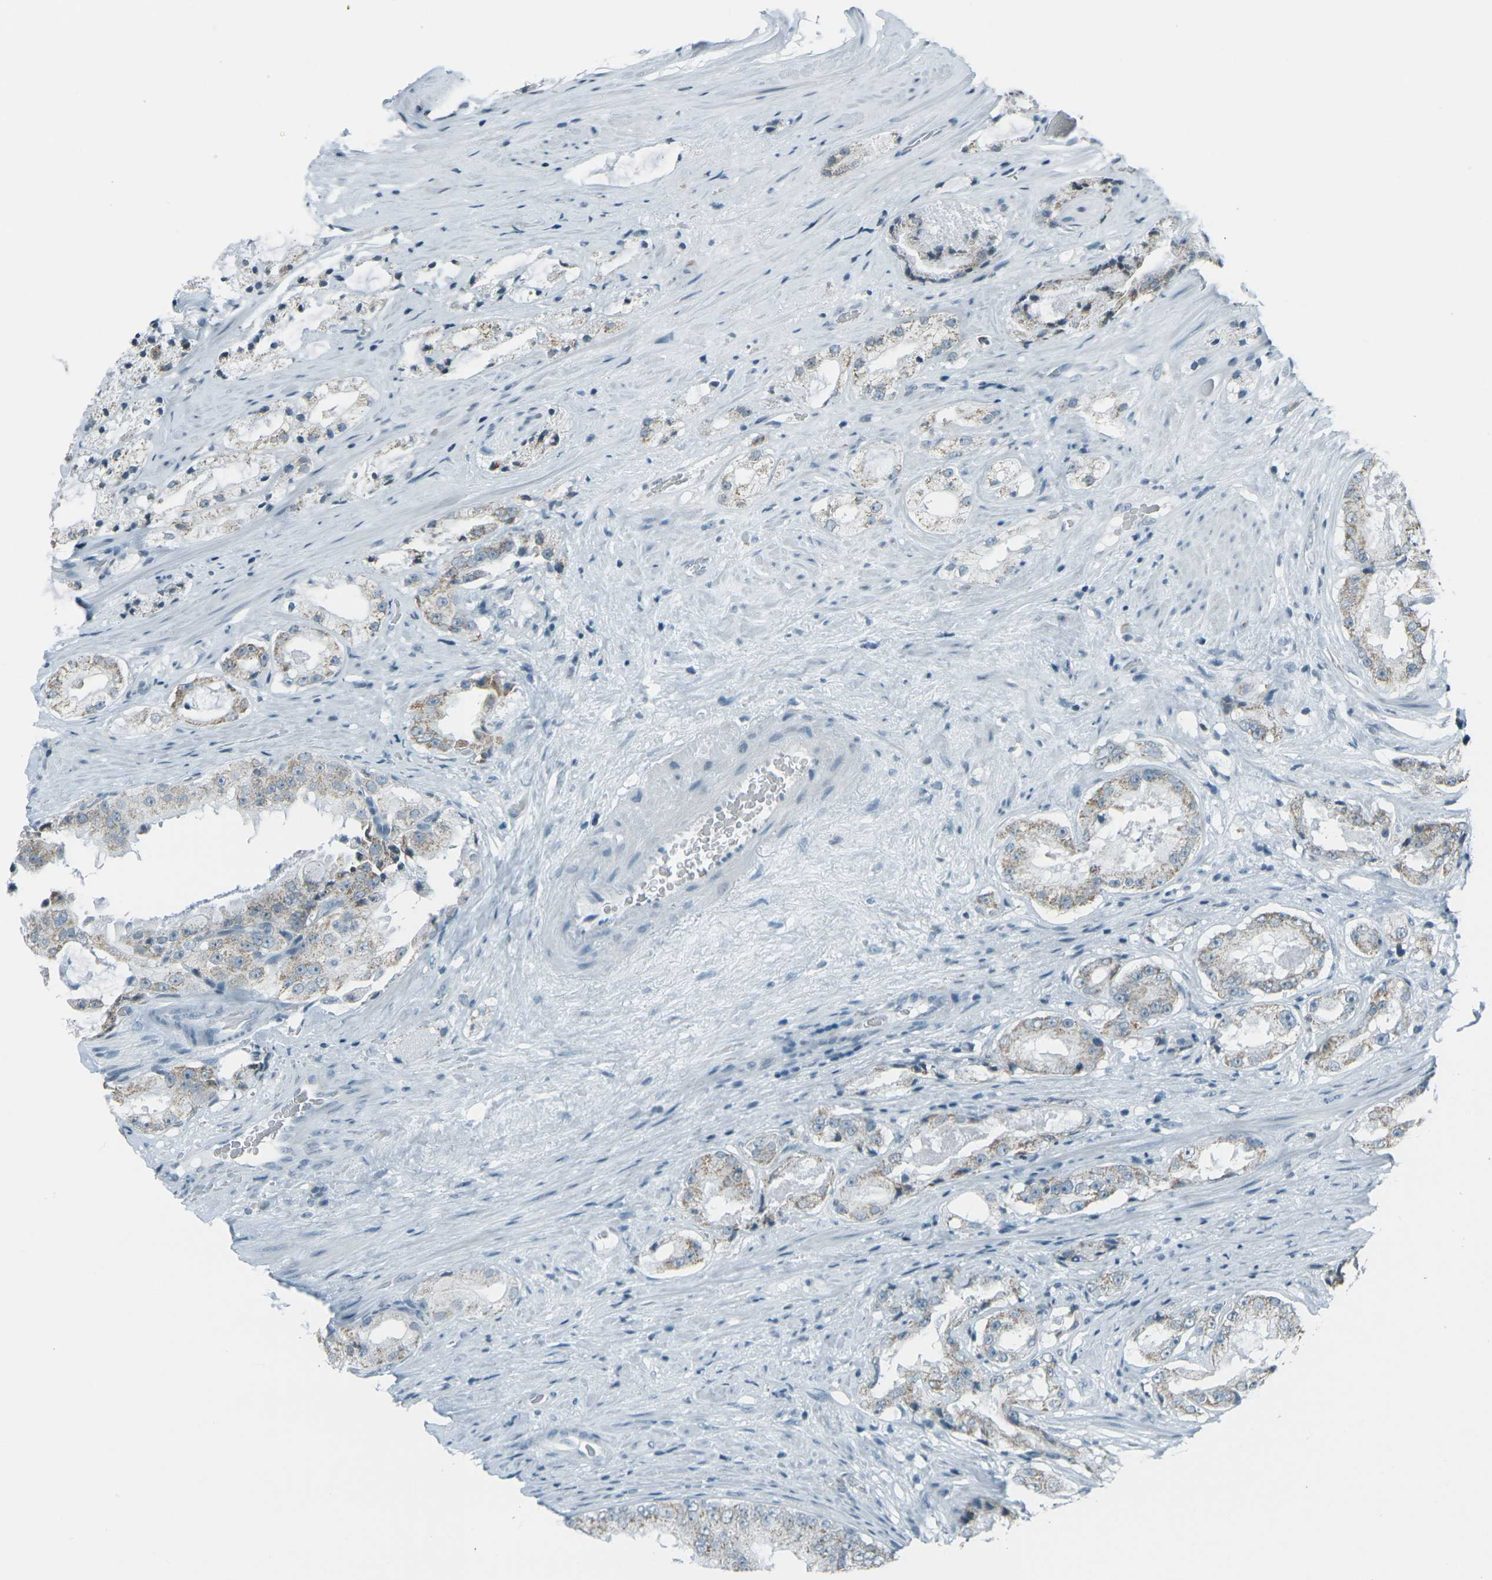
{"staining": {"intensity": "weak", "quantity": ">75%", "location": "cytoplasmic/membranous"}, "tissue": "prostate cancer", "cell_type": "Tumor cells", "image_type": "cancer", "snomed": [{"axis": "morphology", "description": "Adenocarcinoma, High grade"}, {"axis": "topography", "description": "Prostate"}], "caption": "Weak cytoplasmic/membranous protein positivity is seen in approximately >75% of tumor cells in prostate high-grade adenocarcinoma.", "gene": "H2BC1", "patient": {"sex": "male", "age": 73}}